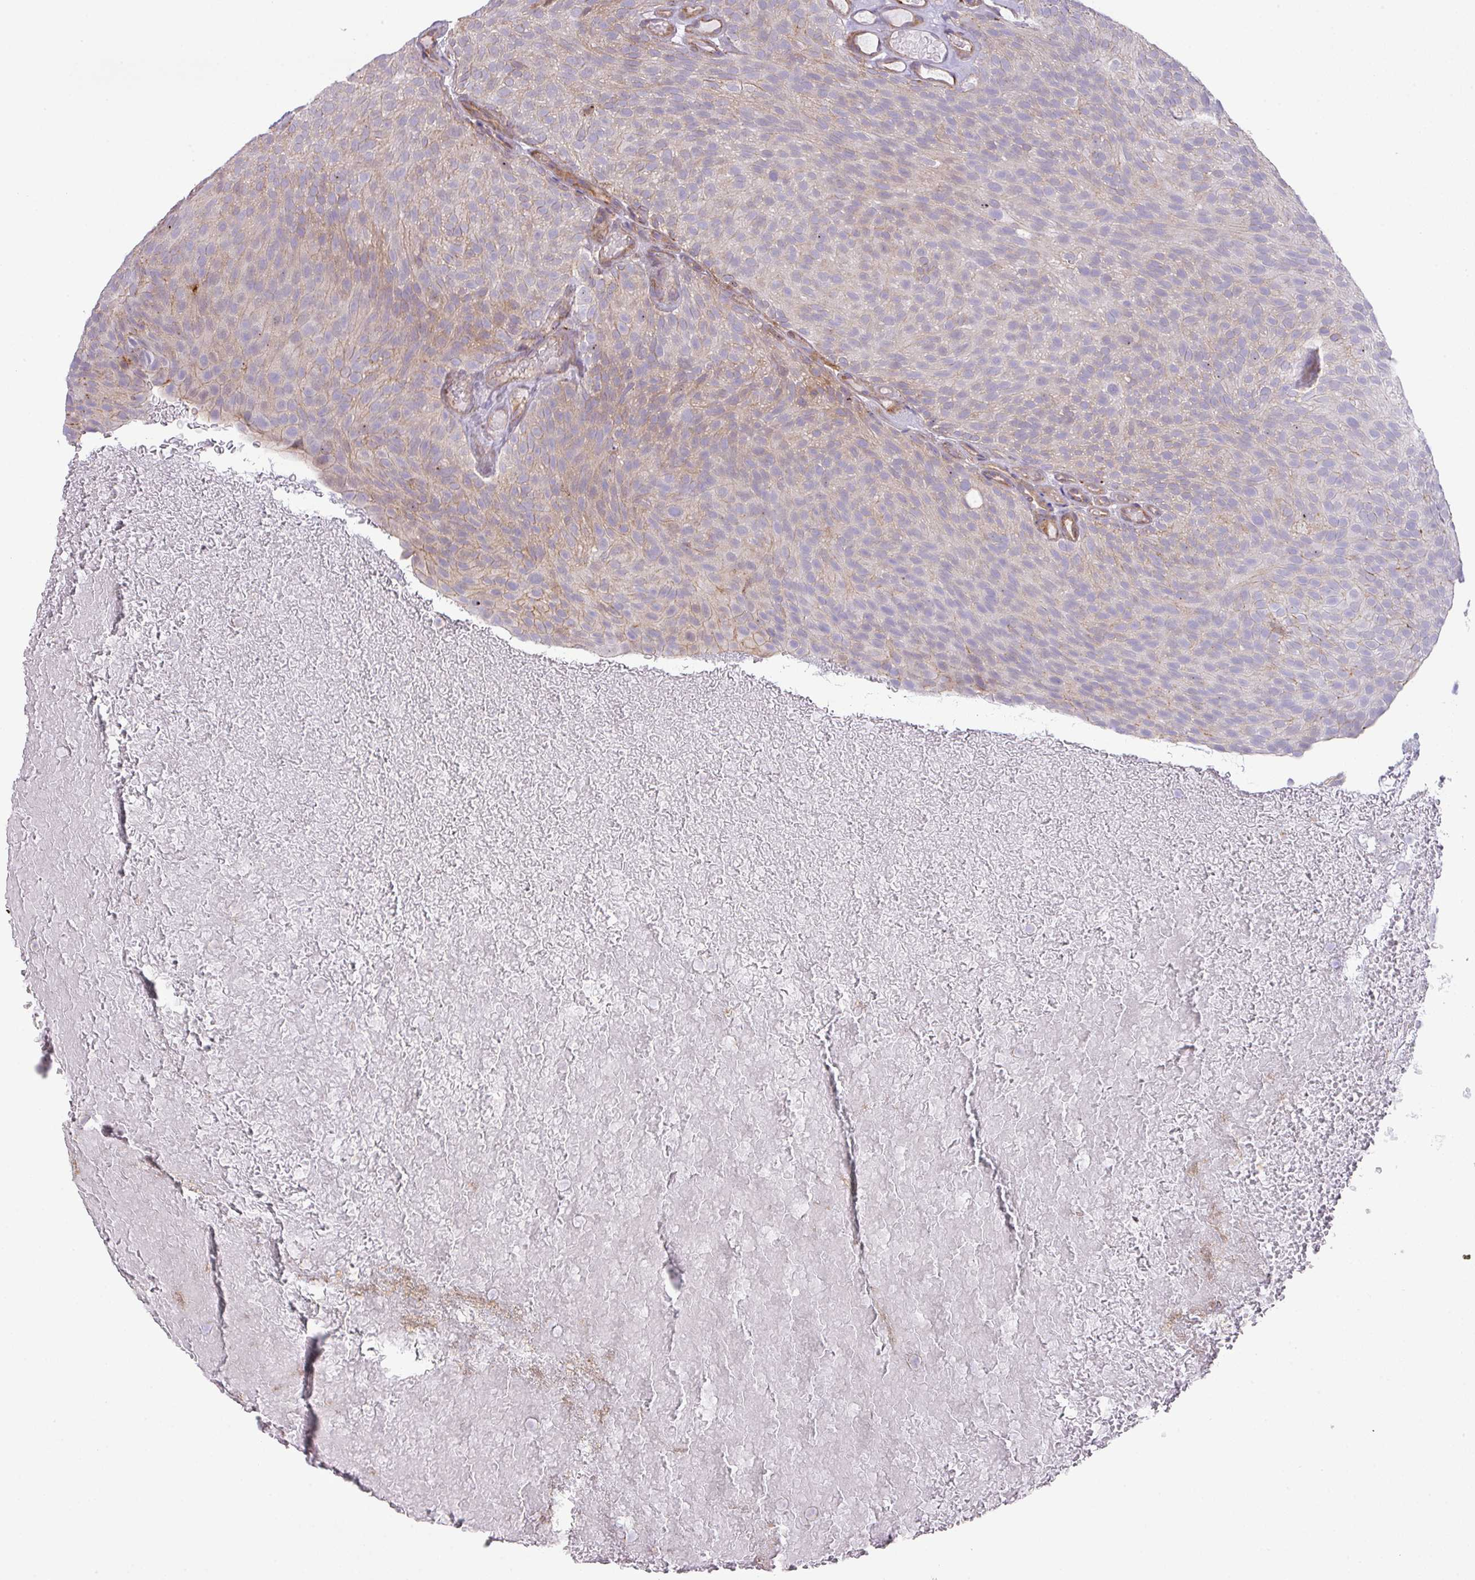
{"staining": {"intensity": "weak", "quantity": "<25%", "location": "cytoplasmic/membranous"}, "tissue": "urothelial cancer", "cell_type": "Tumor cells", "image_type": "cancer", "snomed": [{"axis": "morphology", "description": "Urothelial carcinoma, Low grade"}, {"axis": "topography", "description": "Urinary bladder"}], "caption": "An image of low-grade urothelial carcinoma stained for a protein exhibits no brown staining in tumor cells.", "gene": "LRRC41", "patient": {"sex": "male", "age": 78}}